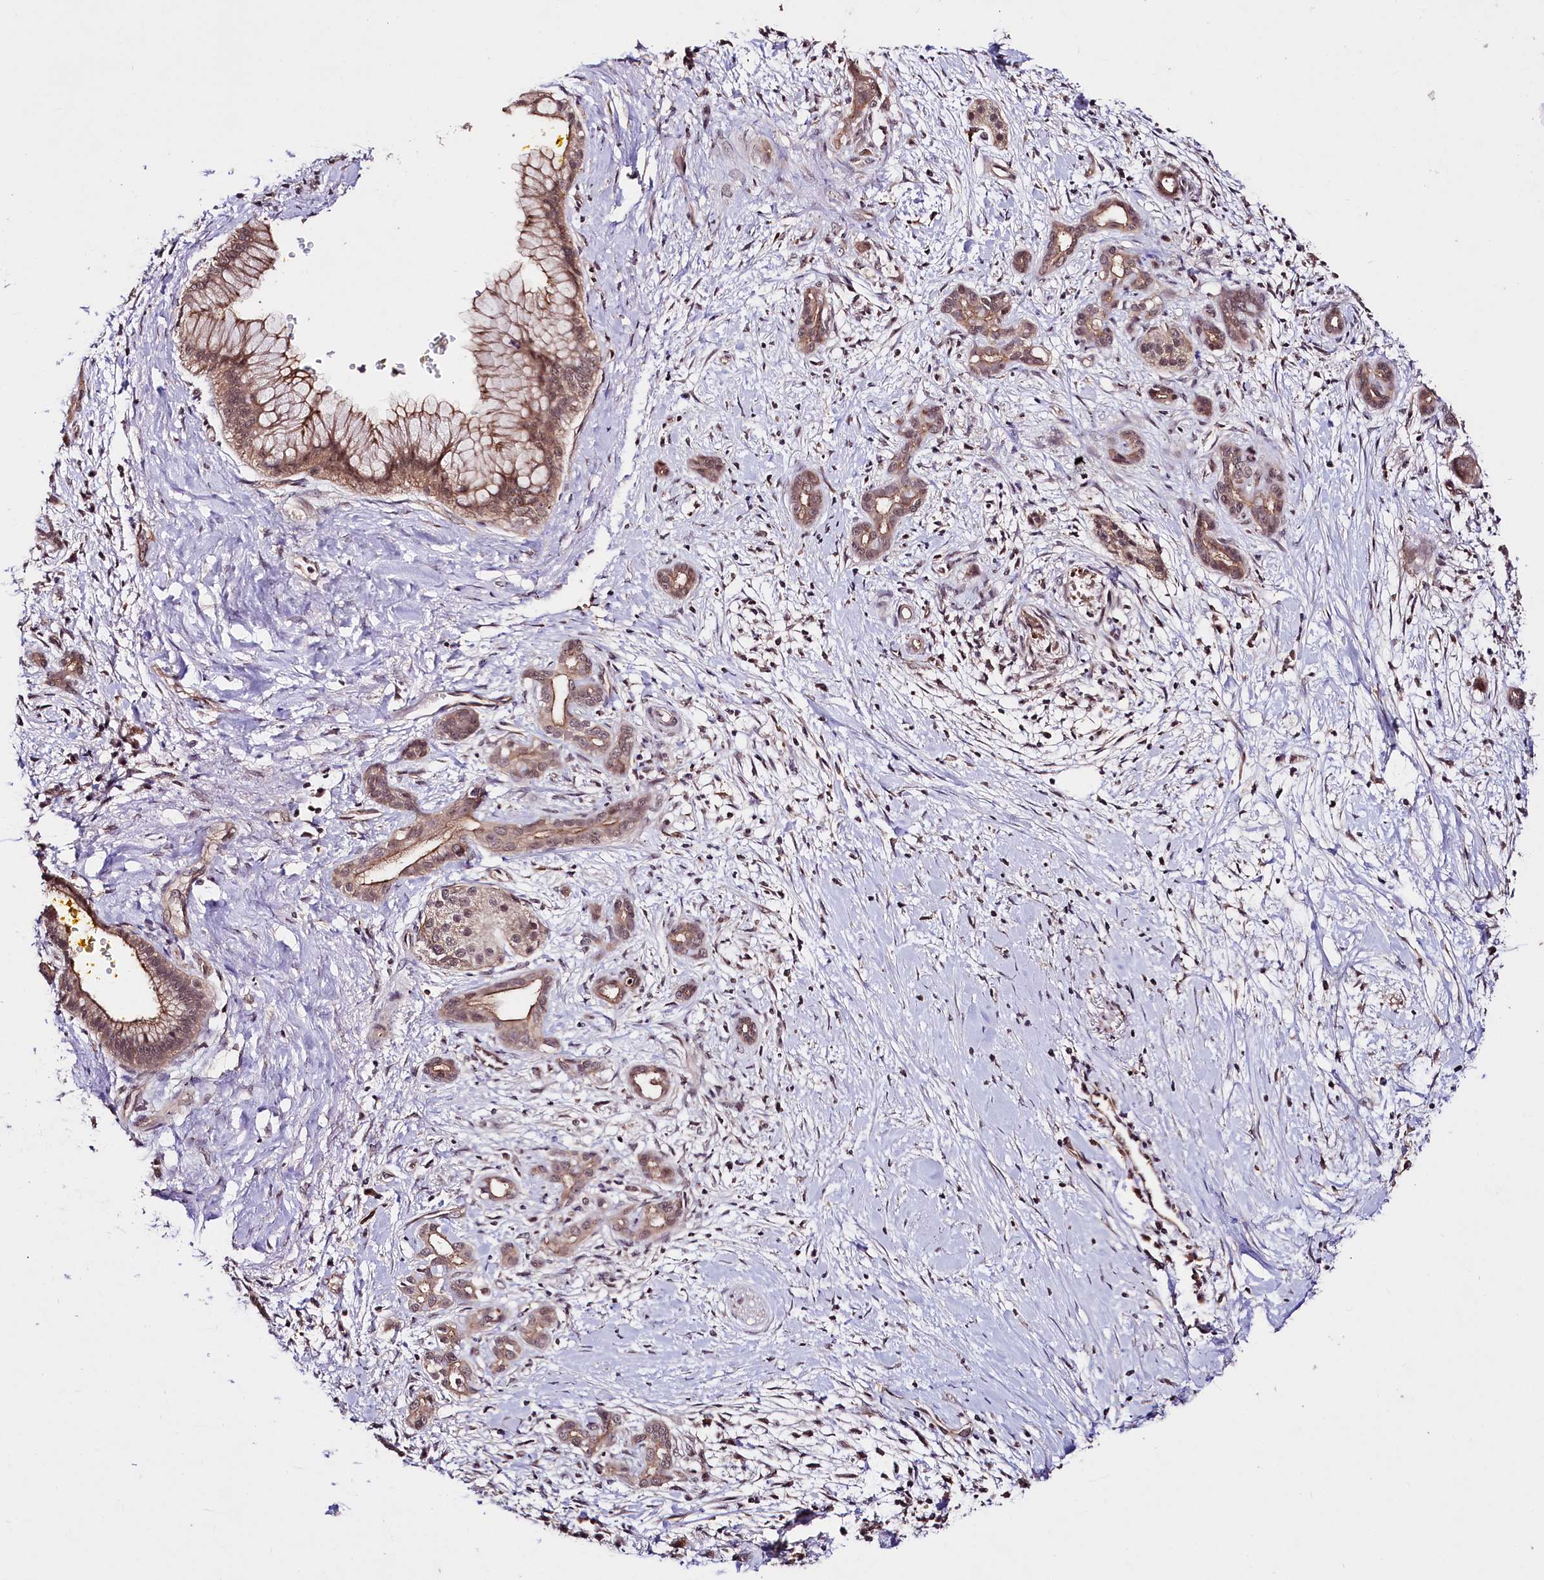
{"staining": {"intensity": "moderate", "quantity": ">75%", "location": "cytoplasmic/membranous"}, "tissue": "pancreatic cancer", "cell_type": "Tumor cells", "image_type": "cancer", "snomed": [{"axis": "morphology", "description": "Adenocarcinoma, NOS"}, {"axis": "topography", "description": "Pancreas"}], "caption": "Human adenocarcinoma (pancreatic) stained for a protein (brown) demonstrates moderate cytoplasmic/membranous positive staining in about >75% of tumor cells.", "gene": "TAFAZZIN", "patient": {"sex": "male", "age": 58}}